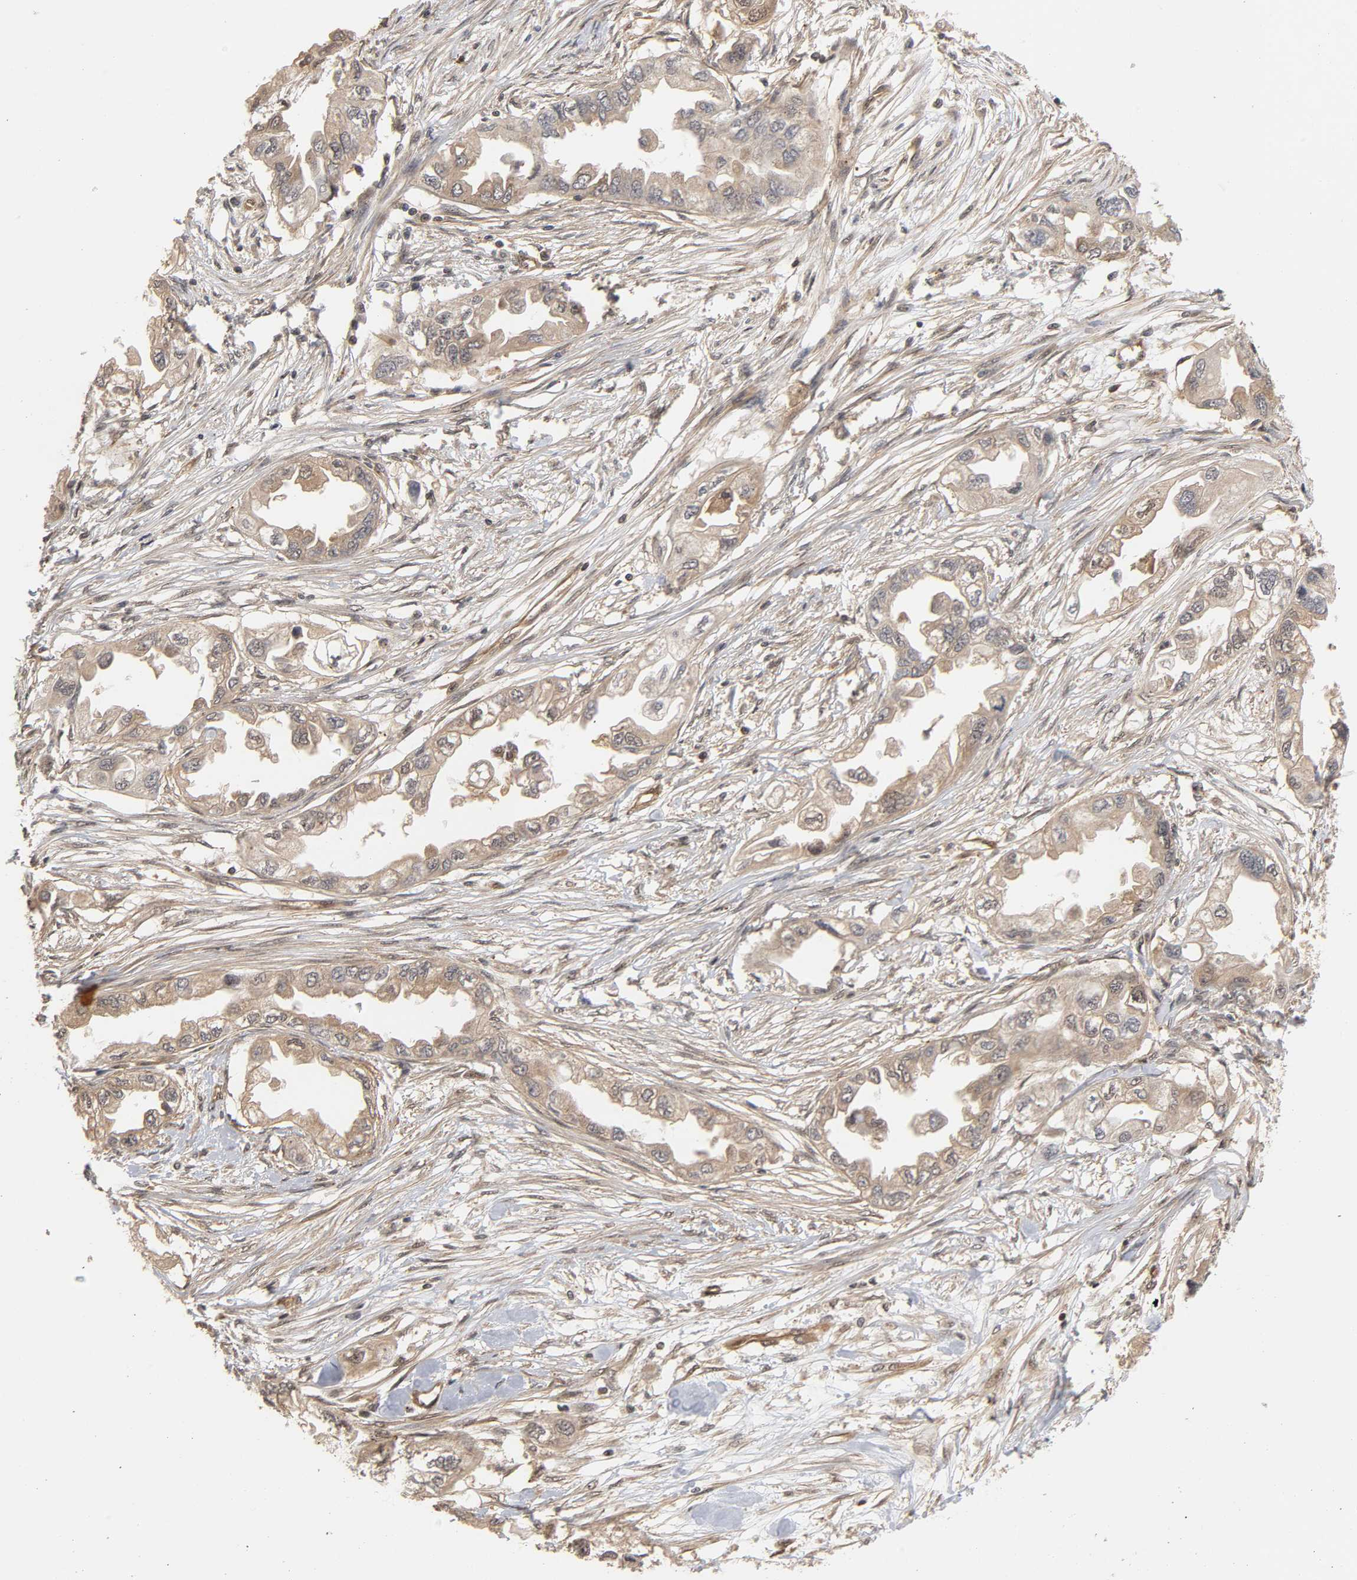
{"staining": {"intensity": "weak", "quantity": ">75%", "location": "cytoplasmic/membranous"}, "tissue": "endometrial cancer", "cell_type": "Tumor cells", "image_type": "cancer", "snomed": [{"axis": "morphology", "description": "Adenocarcinoma, NOS"}, {"axis": "topography", "description": "Endometrium"}], "caption": "Immunohistochemical staining of human endometrial adenocarcinoma demonstrates low levels of weak cytoplasmic/membranous protein staining in approximately >75% of tumor cells.", "gene": "CDC37", "patient": {"sex": "female", "age": 67}}